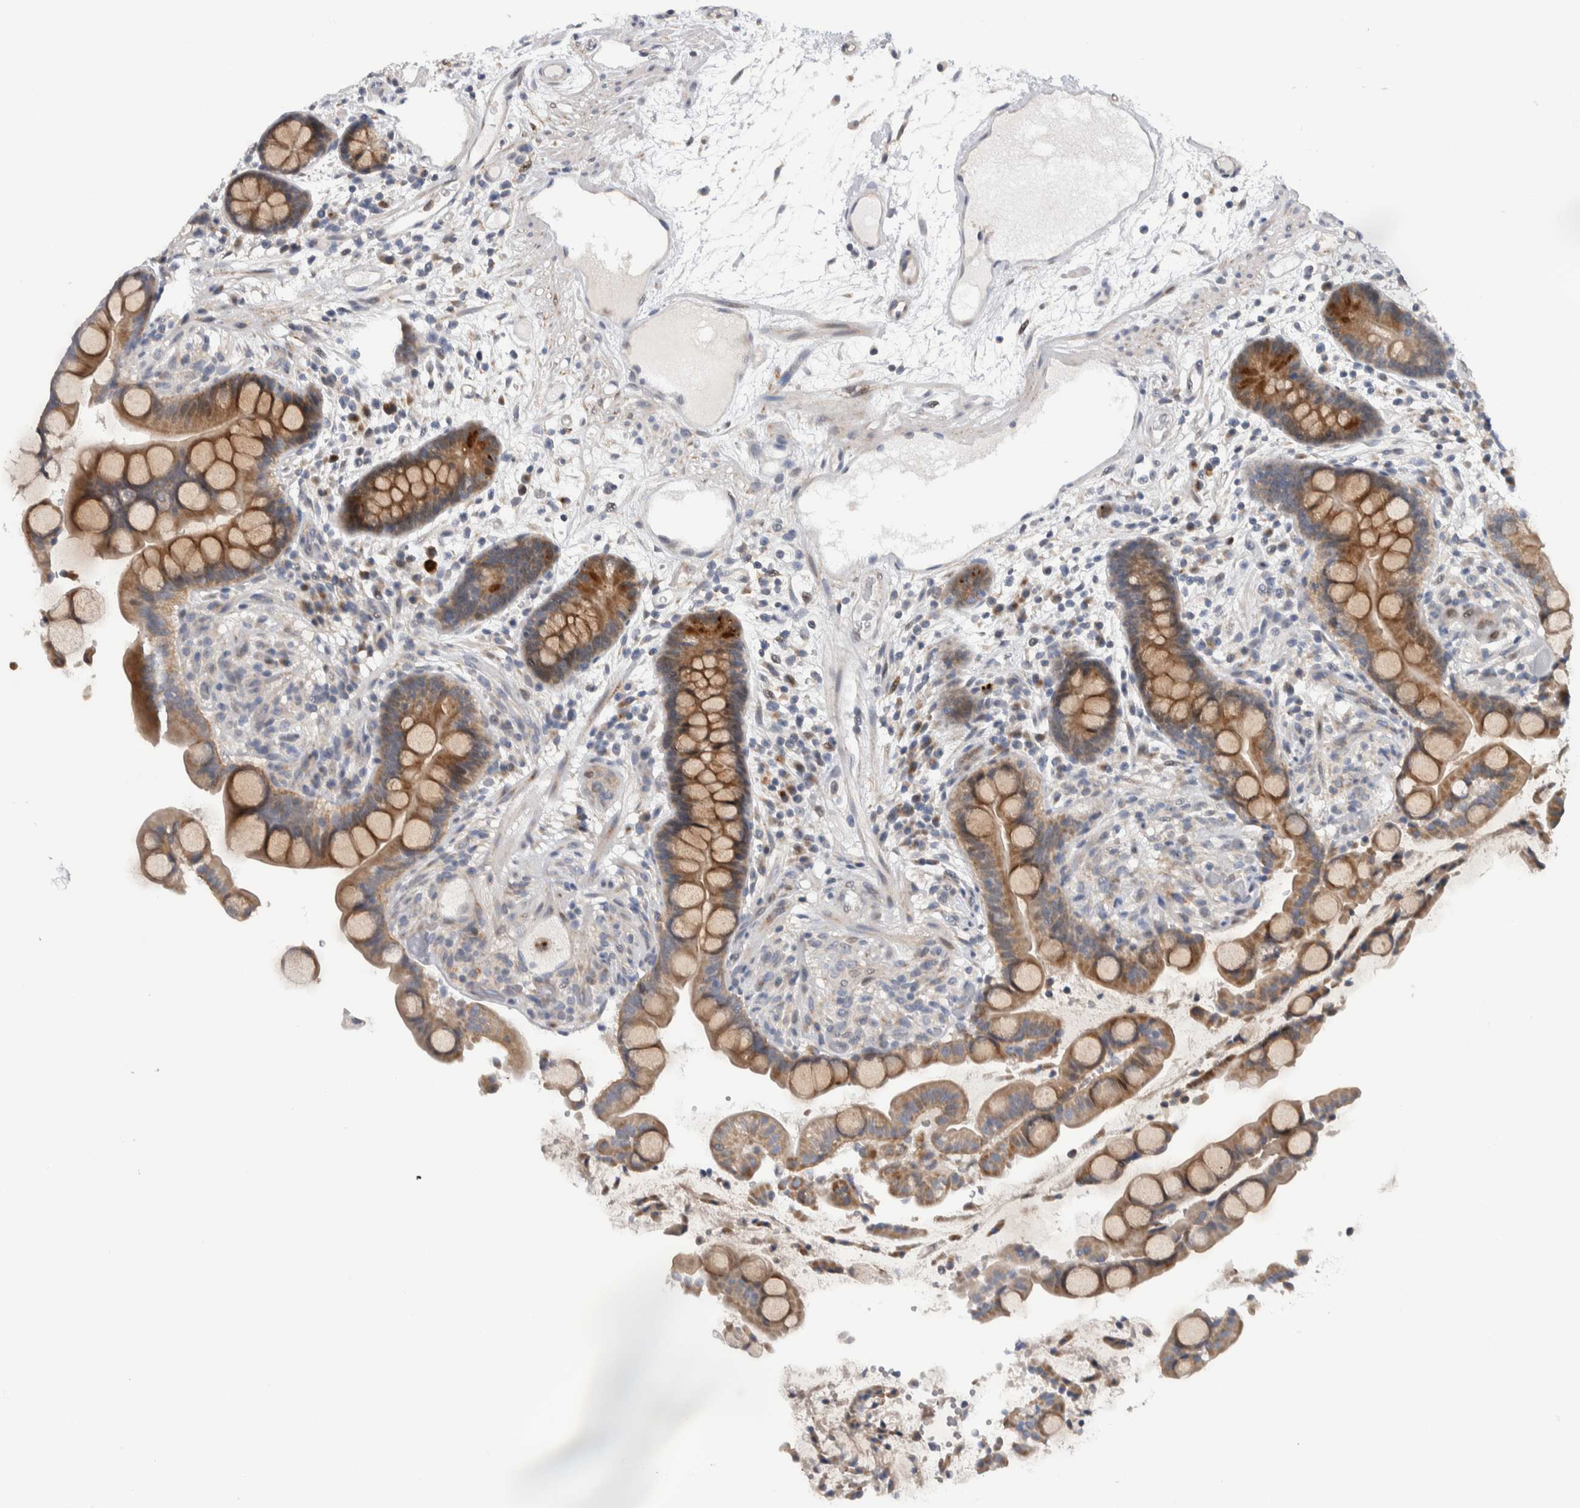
{"staining": {"intensity": "negative", "quantity": "none", "location": "none"}, "tissue": "colon", "cell_type": "Endothelial cells", "image_type": "normal", "snomed": [{"axis": "morphology", "description": "Normal tissue, NOS"}, {"axis": "topography", "description": "Colon"}], "caption": "The photomicrograph reveals no significant positivity in endothelial cells of colon. (Brightfield microscopy of DAB immunohistochemistry at high magnification).", "gene": "PRRG4", "patient": {"sex": "male", "age": 73}}